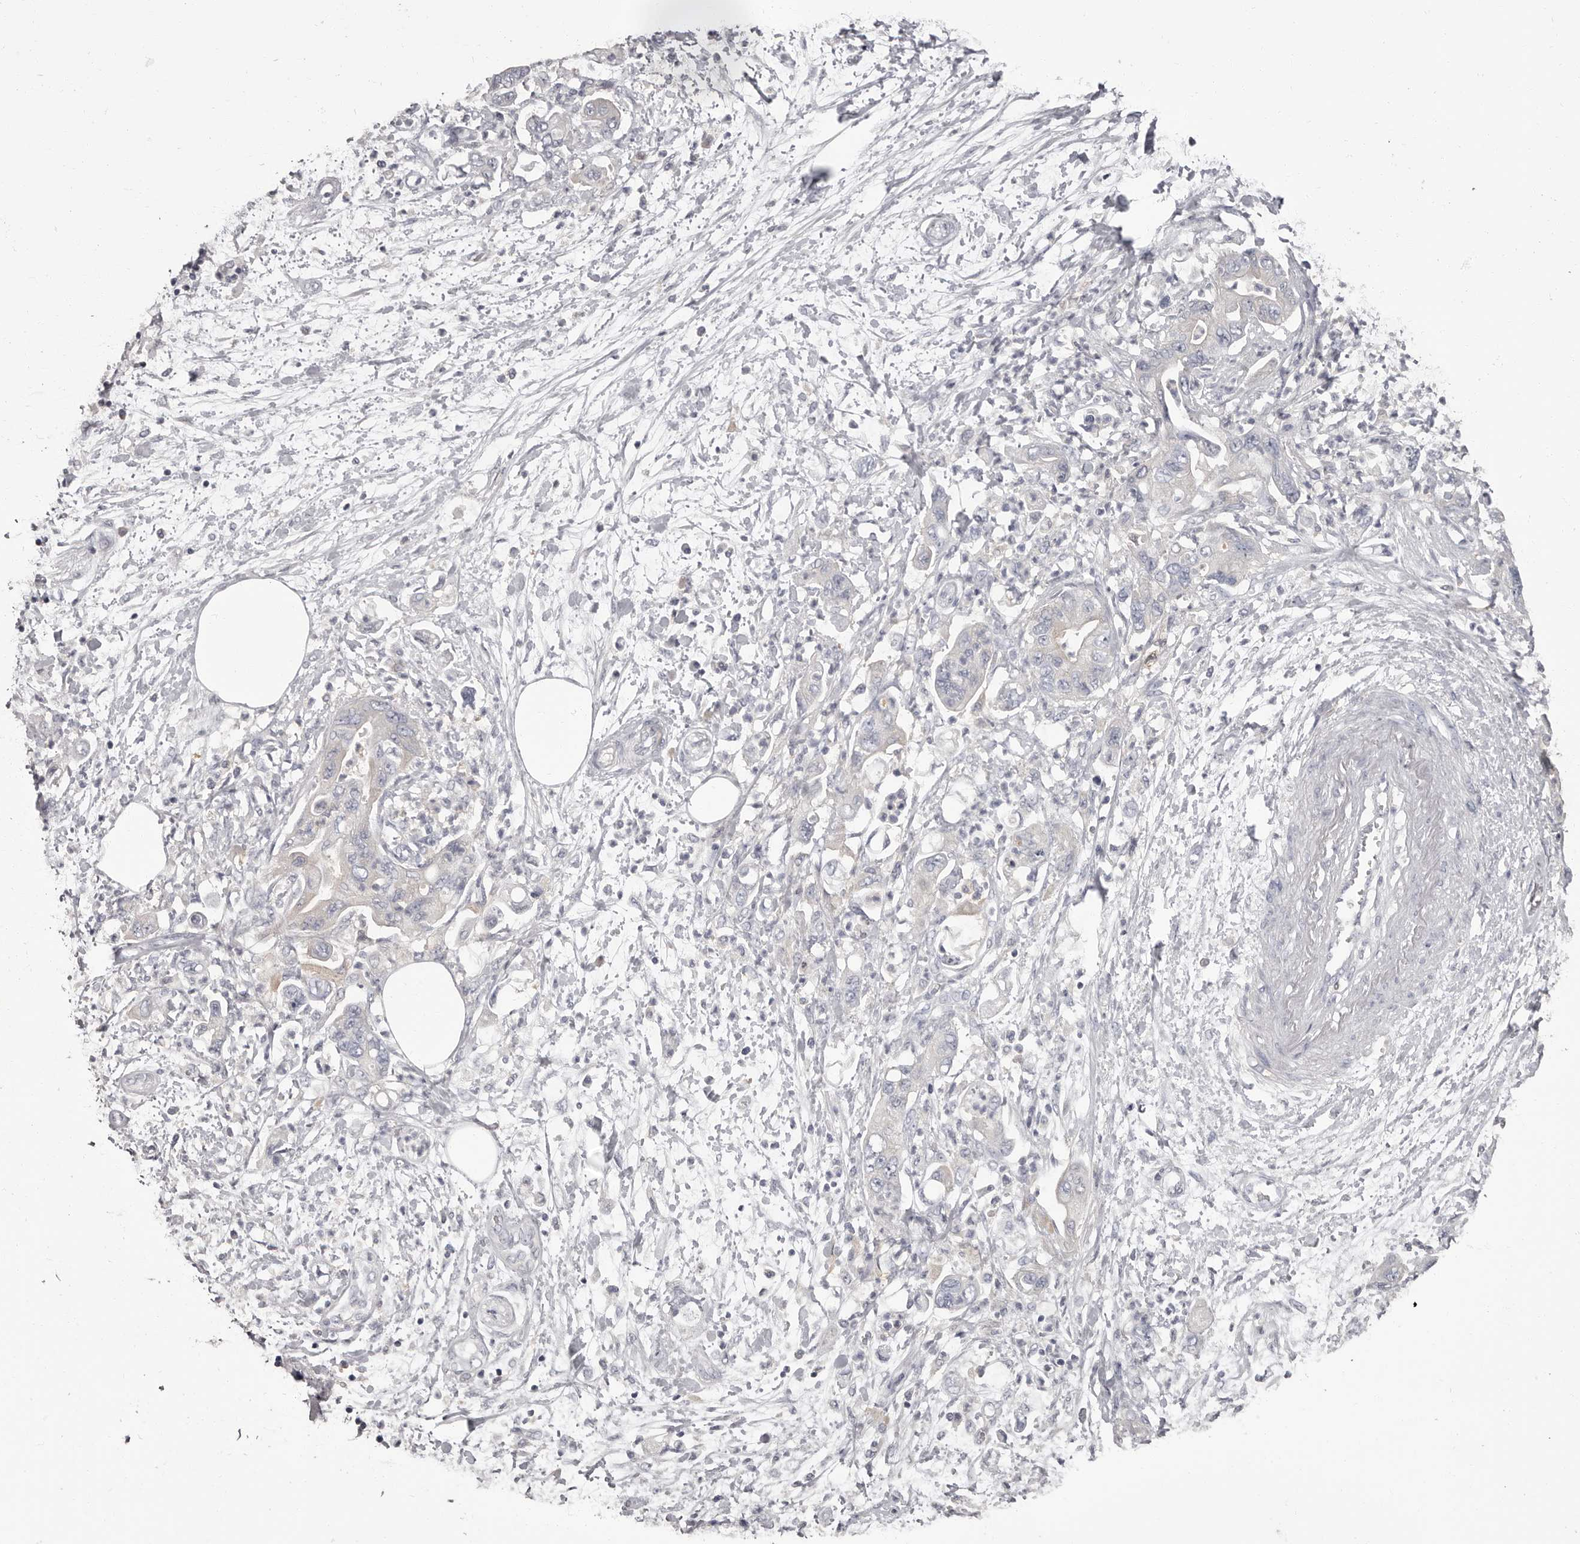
{"staining": {"intensity": "negative", "quantity": "none", "location": "none"}, "tissue": "pancreatic cancer", "cell_type": "Tumor cells", "image_type": "cancer", "snomed": [{"axis": "morphology", "description": "Adenocarcinoma, NOS"}, {"axis": "topography", "description": "Pancreas"}], "caption": "This is a histopathology image of immunohistochemistry (IHC) staining of adenocarcinoma (pancreatic), which shows no positivity in tumor cells.", "gene": "APEH", "patient": {"sex": "female", "age": 73}}